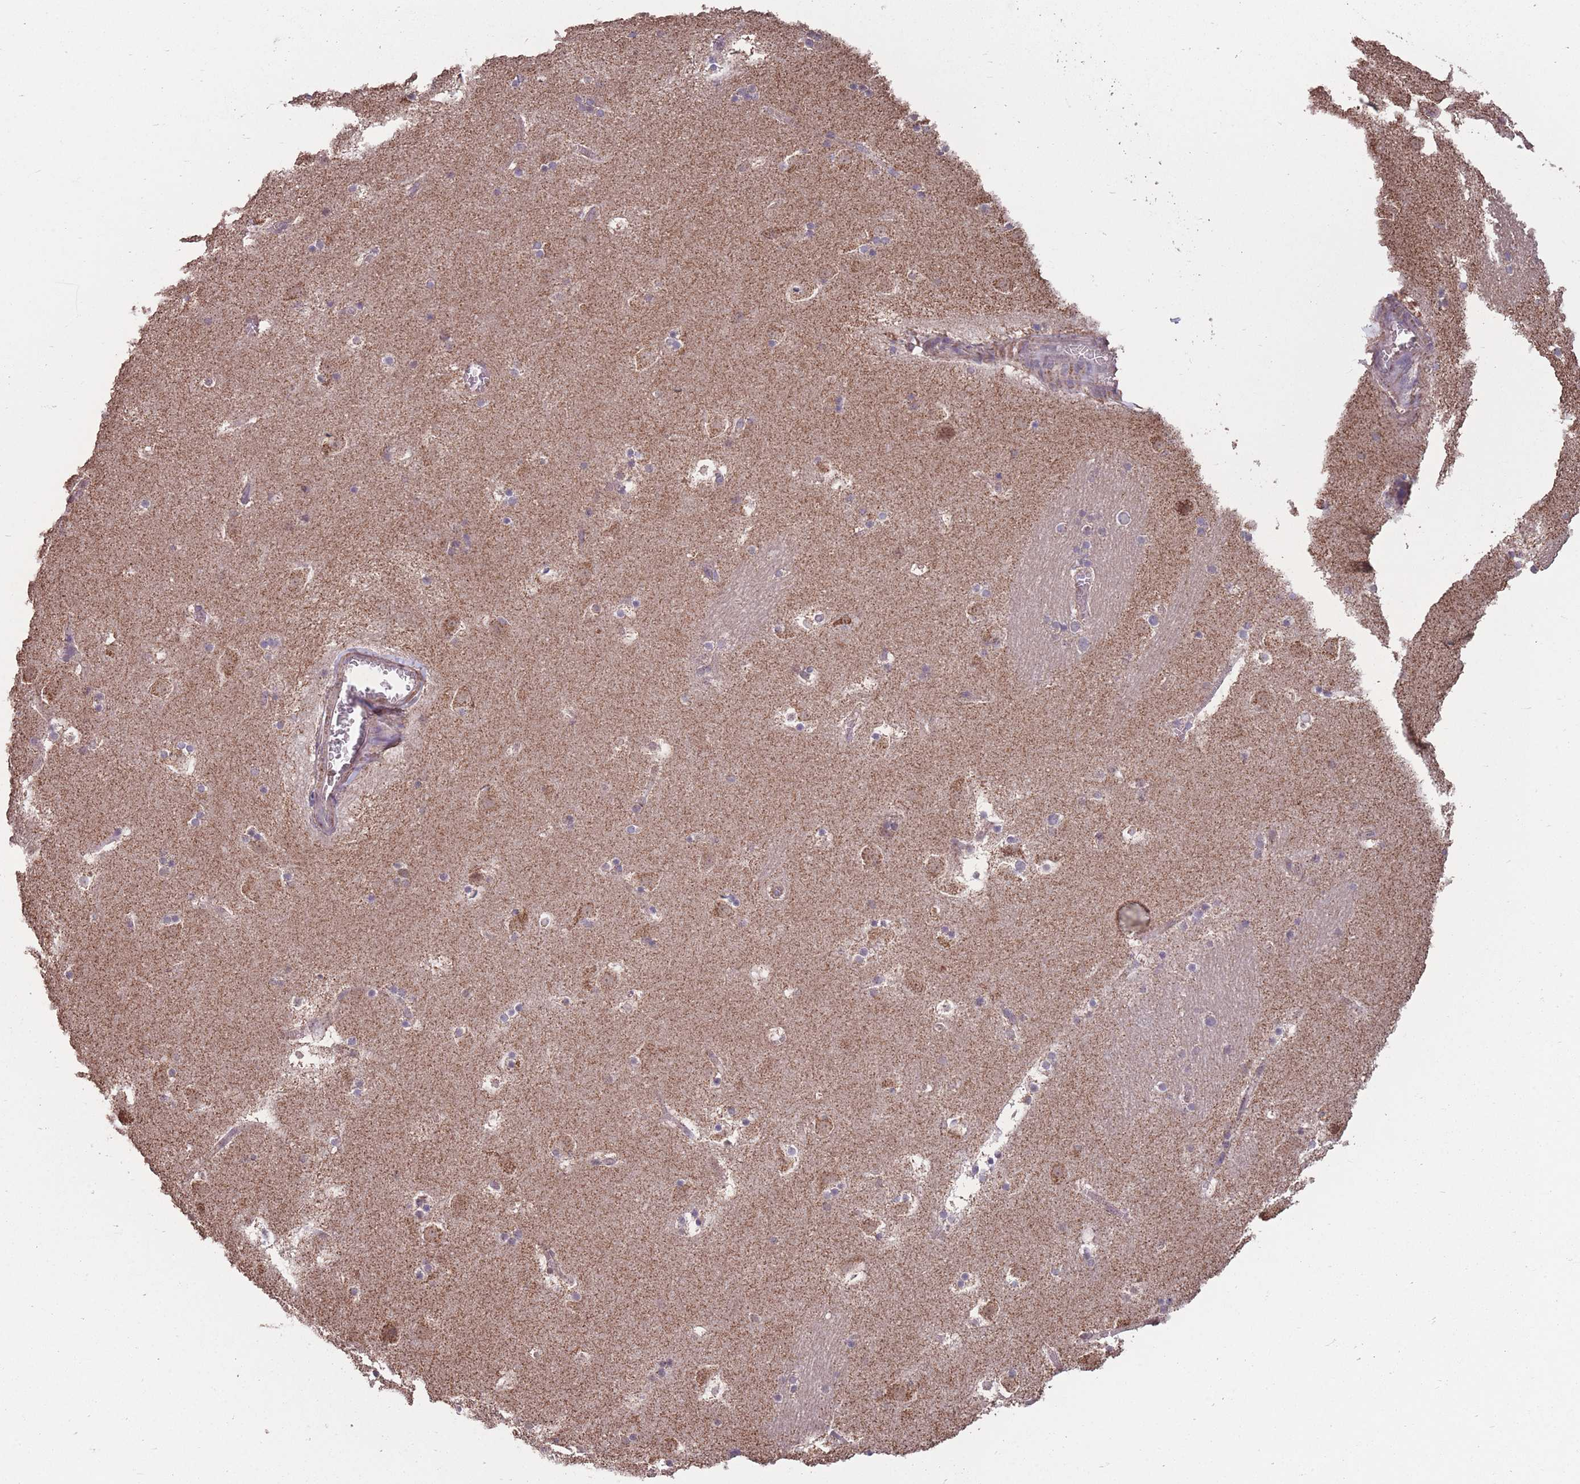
{"staining": {"intensity": "negative", "quantity": "none", "location": "none"}, "tissue": "caudate", "cell_type": "Glial cells", "image_type": "normal", "snomed": [{"axis": "morphology", "description": "Normal tissue, NOS"}, {"axis": "topography", "description": "Lateral ventricle wall"}], "caption": "Immunohistochemistry (IHC) image of unremarkable caudate stained for a protein (brown), which shows no expression in glial cells.", "gene": "NUDT21", "patient": {"sex": "male", "age": 45}}